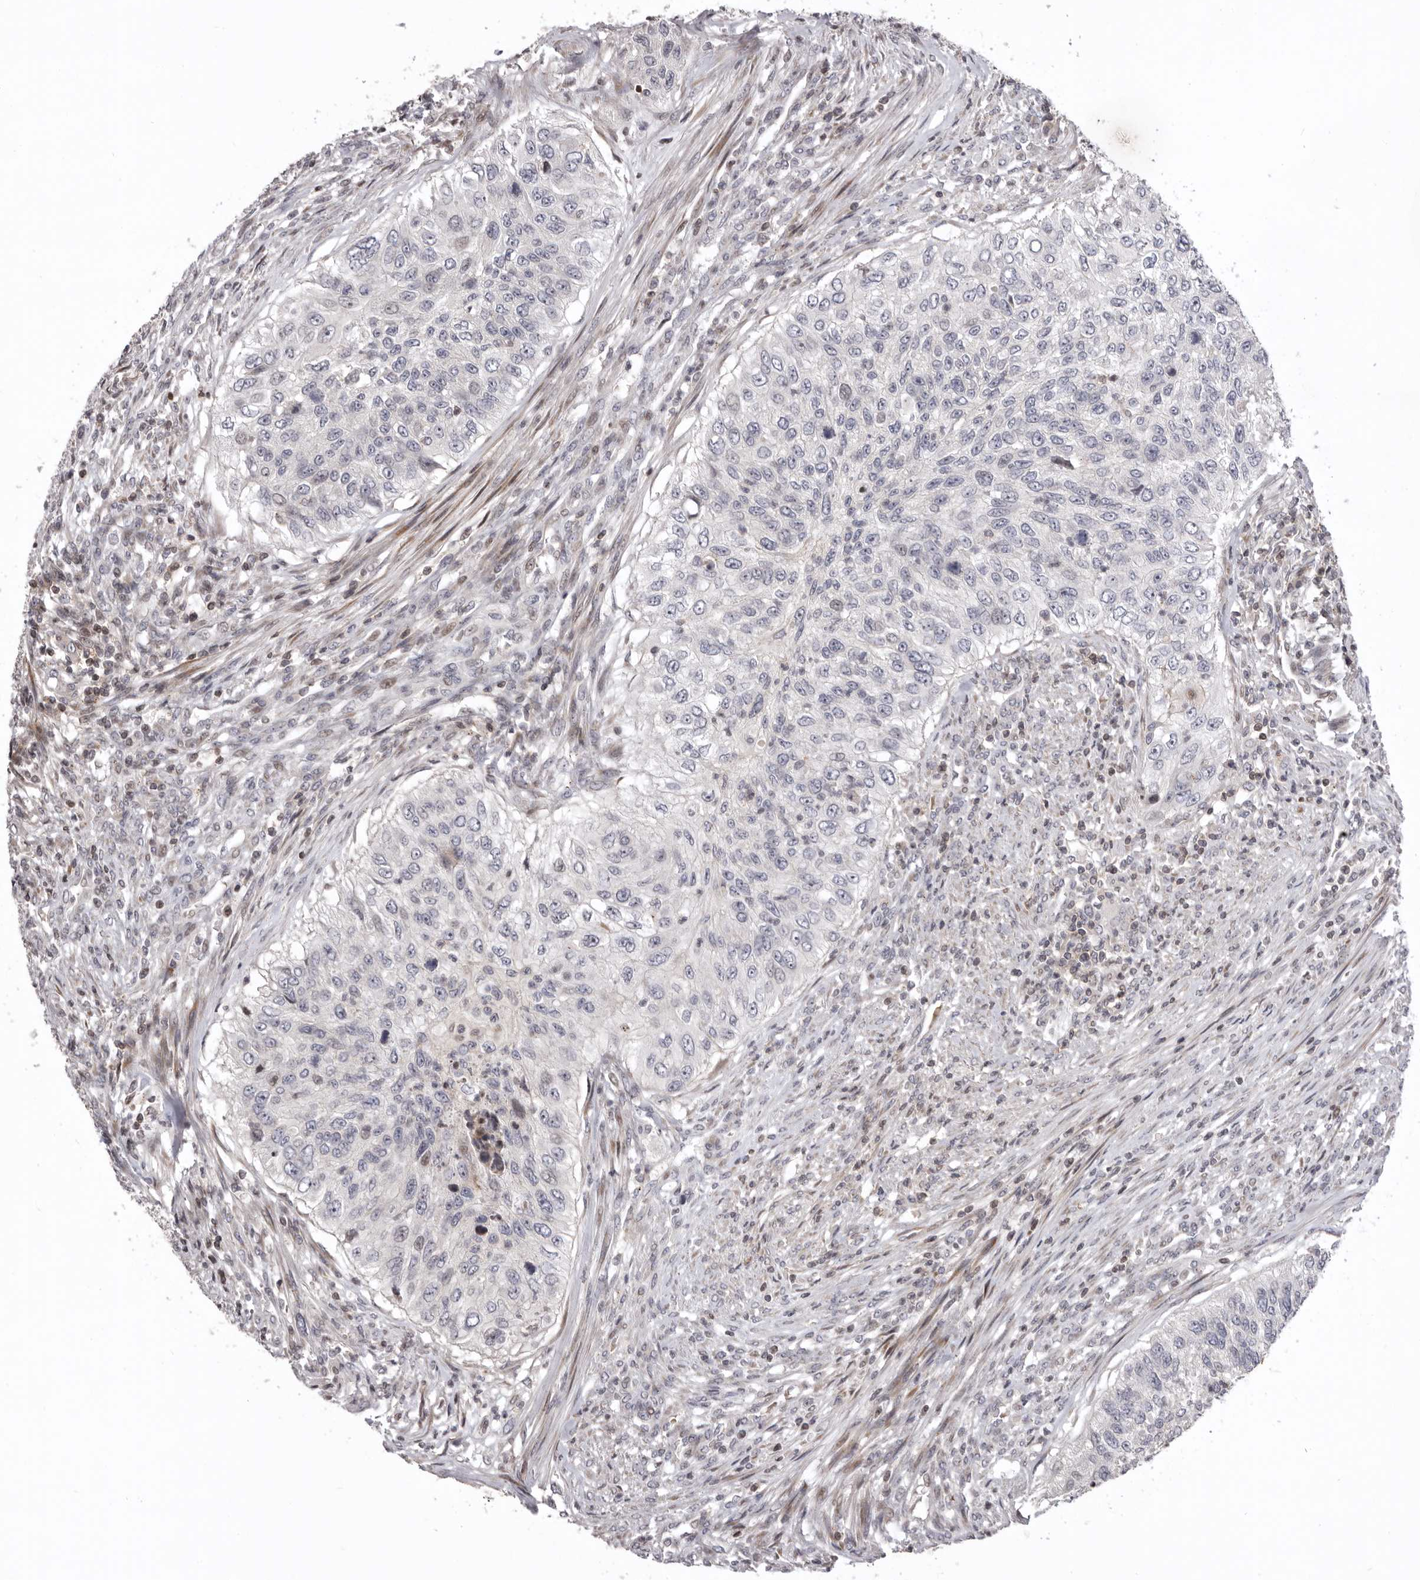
{"staining": {"intensity": "negative", "quantity": "none", "location": "none"}, "tissue": "urothelial cancer", "cell_type": "Tumor cells", "image_type": "cancer", "snomed": [{"axis": "morphology", "description": "Urothelial carcinoma, High grade"}, {"axis": "topography", "description": "Urinary bladder"}], "caption": "DAB (3,3'-diaminobenzidine) immunohistochemical staining of human urothelial cancer displays no significant positivity in tumor cells.", "gene": "AZIN1", "patient": {"sex": "female", "age": 60}}